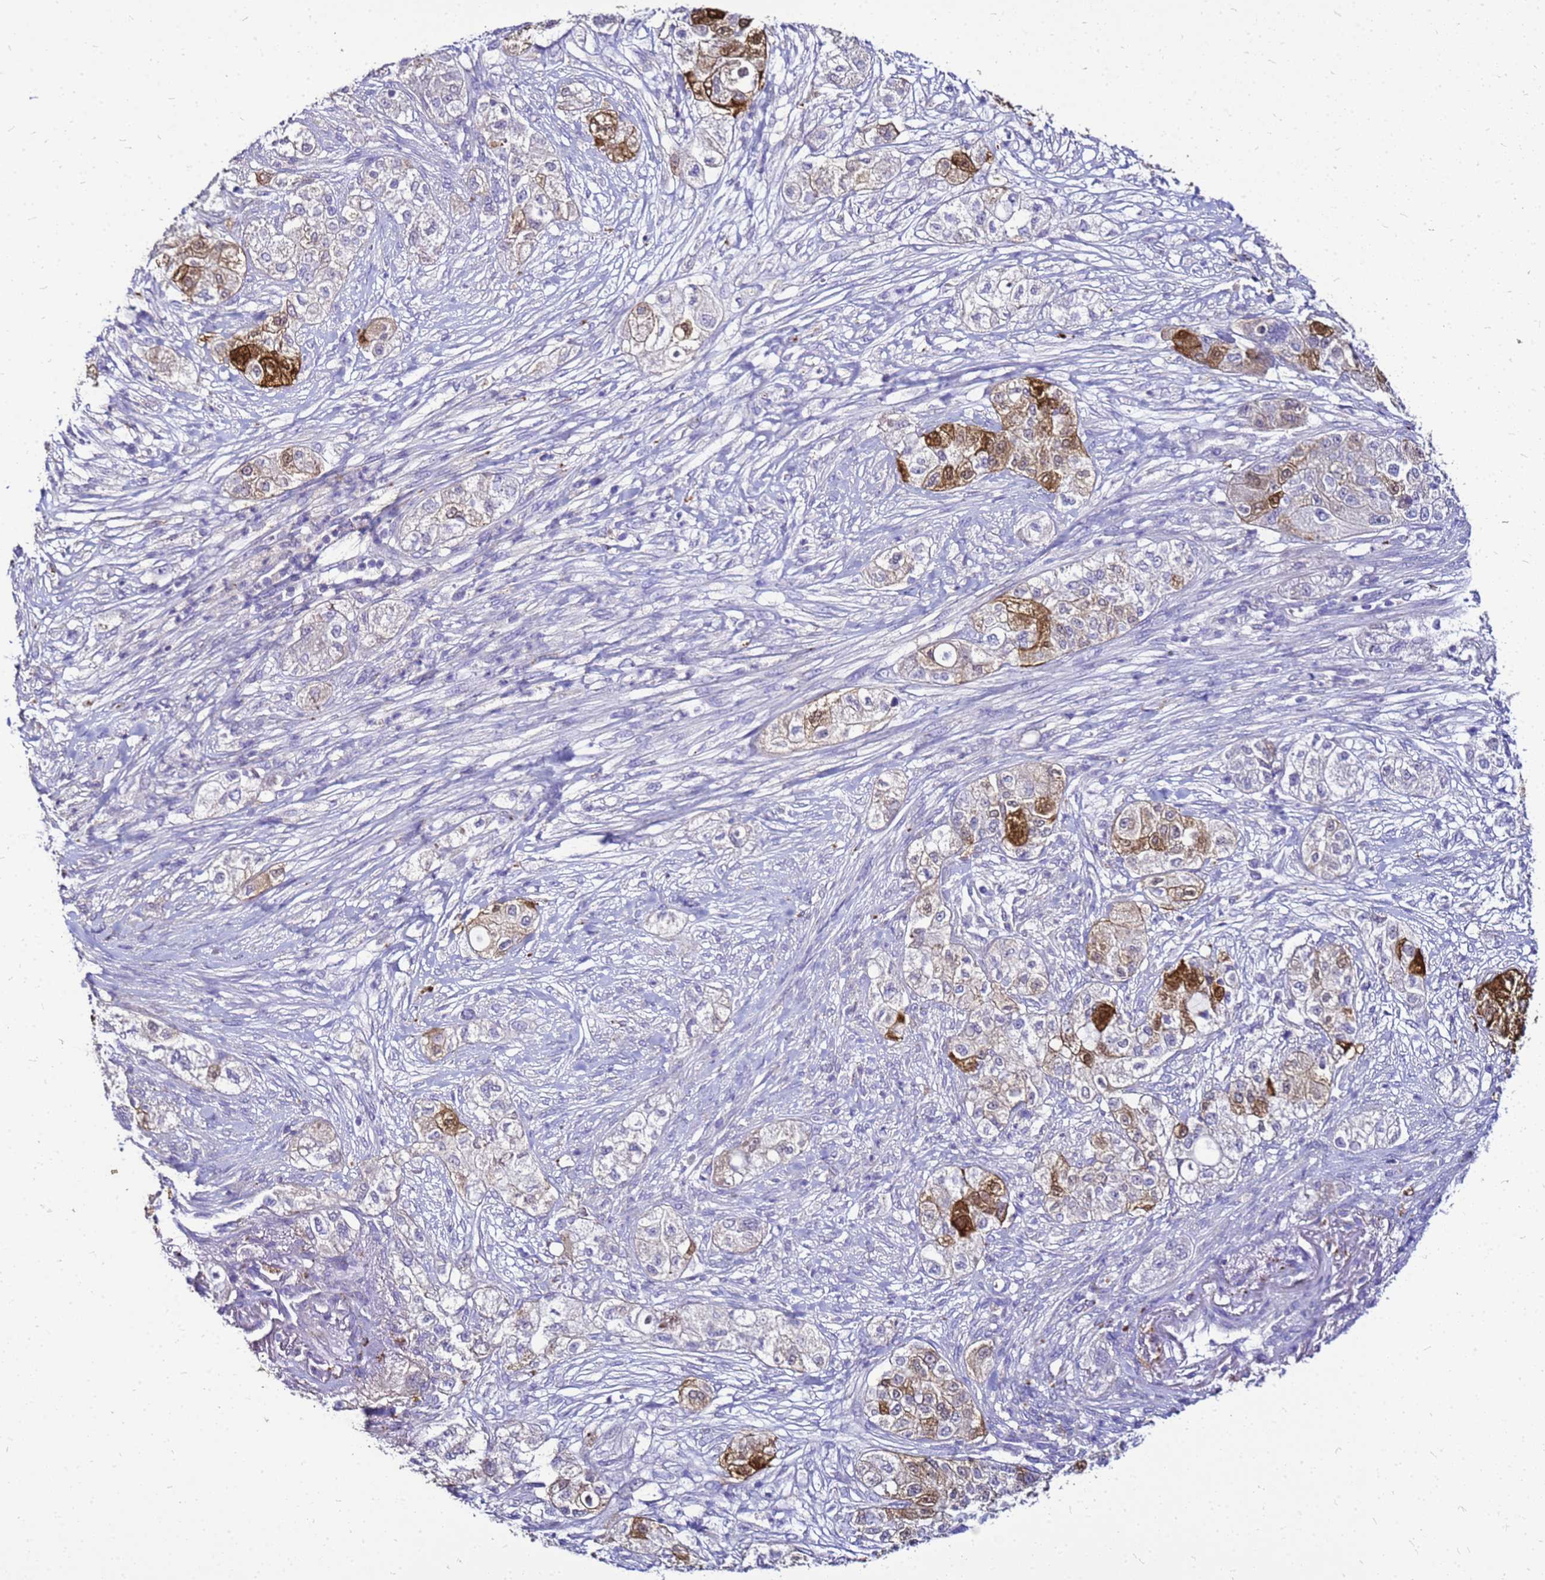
{"staining": {"intensity": "moderate", "quantity": "<25%", "location": "cytoplasmic/membranous,nuclear"}, "tissue": "pancreatic cancer", "cell_type": "Tumor cells", "image_type": "cancer", "snomed": [{"axis": "morphology", "description": "Adenocarcinoma, NOS"}, {"axis": "topography", "description": "Pancreas"}], "caption": "DAB immunohistochemical staining of human adenocarcinoma (pancreatic) shows moderate cytoplasmic/membranous and nuclear protein positivity in approximately <25% of tumor cells.", "gene": "S100A2", "patient": {"sex": "female", "age": 78}}